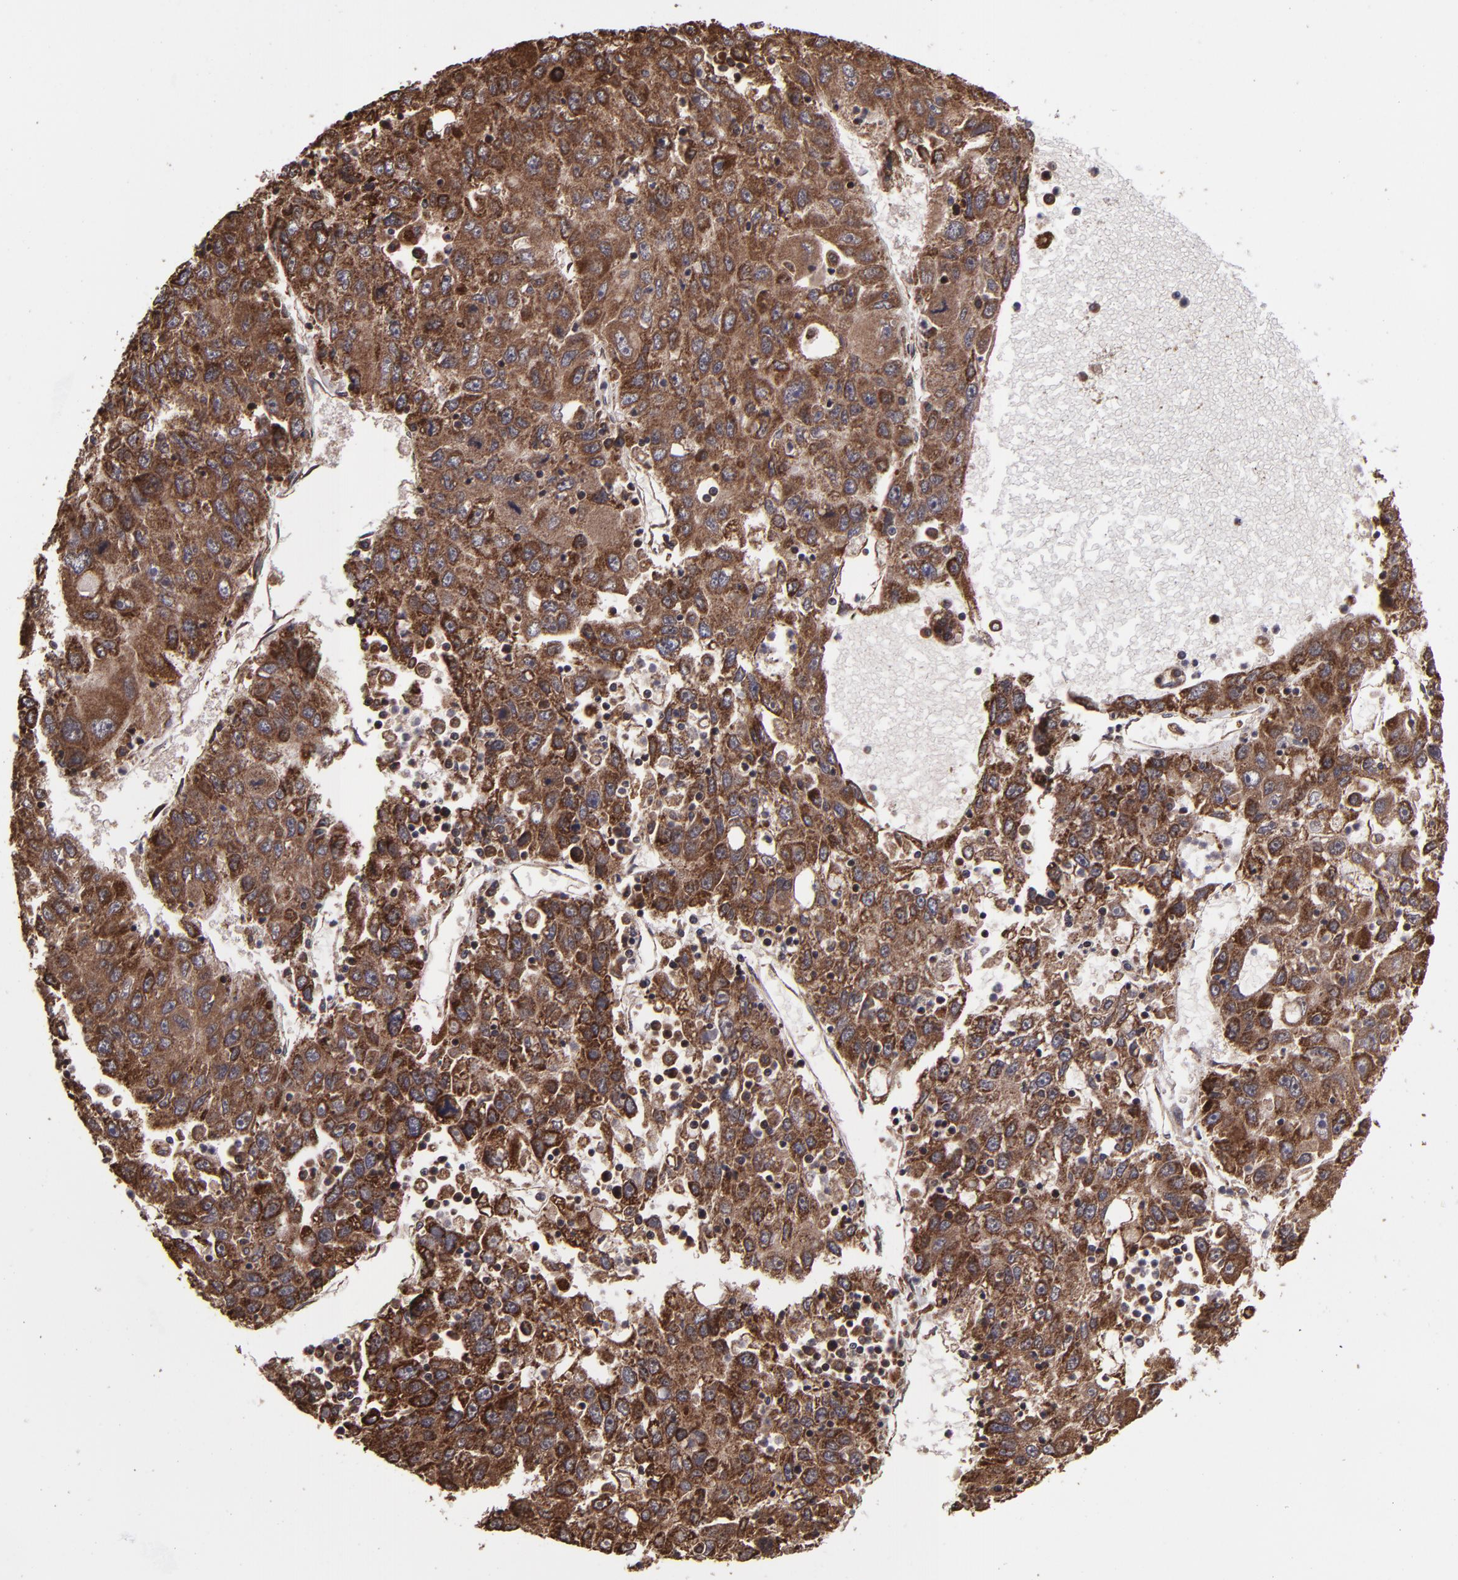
{"staining": {"intensity": "strong", "quantity": ">75%", "location": "cytoplasmic/membranous,nuclear"}, "tissue": "liver cancer", "cell_type": "Tumor cells", "image_type": "cancer", "snomed": [{"axis": "morphology", "description": "Carcinoma, Hepatocellular, NOS"}, {"axis": "topography", "description": "Liver"}], "caption": "Protein staining shows strong cytoplasmic/membranous and nuclear staining in about >75% of tumor cells in liver cancer (hepatocellular carcinoma). (DAB (3,3'-diaminobenzidine) = brown stain, brightfield microscopy at high magnification).", "gene": "EIF4ENIF1", "patient": {"sex": "male", "age": 49}}